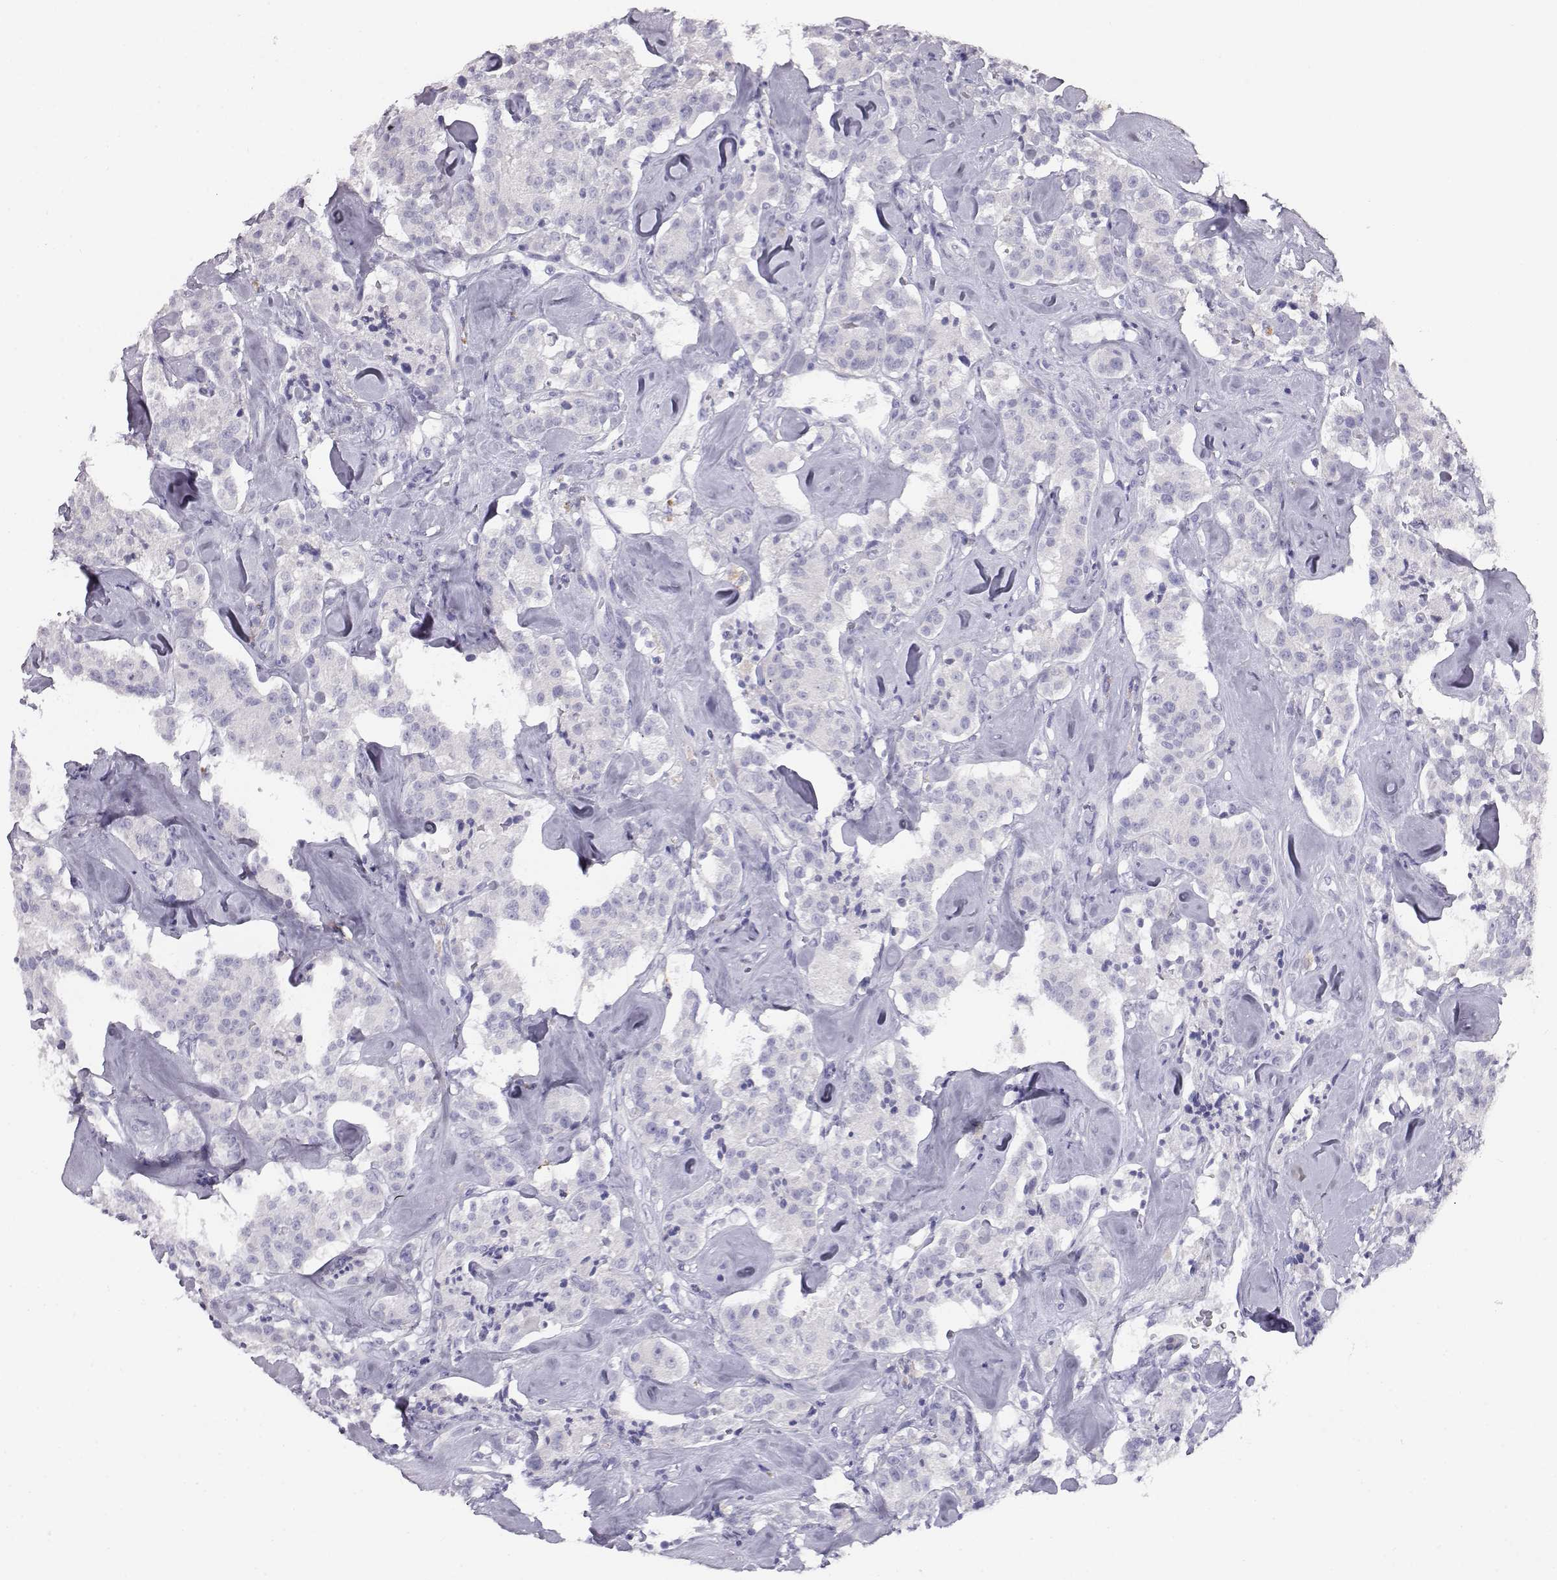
{"staining": {"intensity": "negative", "quantity": "none", "location": "none"}, "tissue": "carcinoid", "cell_type": "Tumor cells", "image_type": "cancer", "snomed": [{"axis": "morphology", "description": "Carcinoid, malignant, NOS"}, {"axis": "topography", "description": "Pancreas"}], "caption": "Tumor cells are negative for brown protein staining in carcinoid (malignant).", "gene": "ITLN2", "patient": {"sex": "male", "age": 41}}